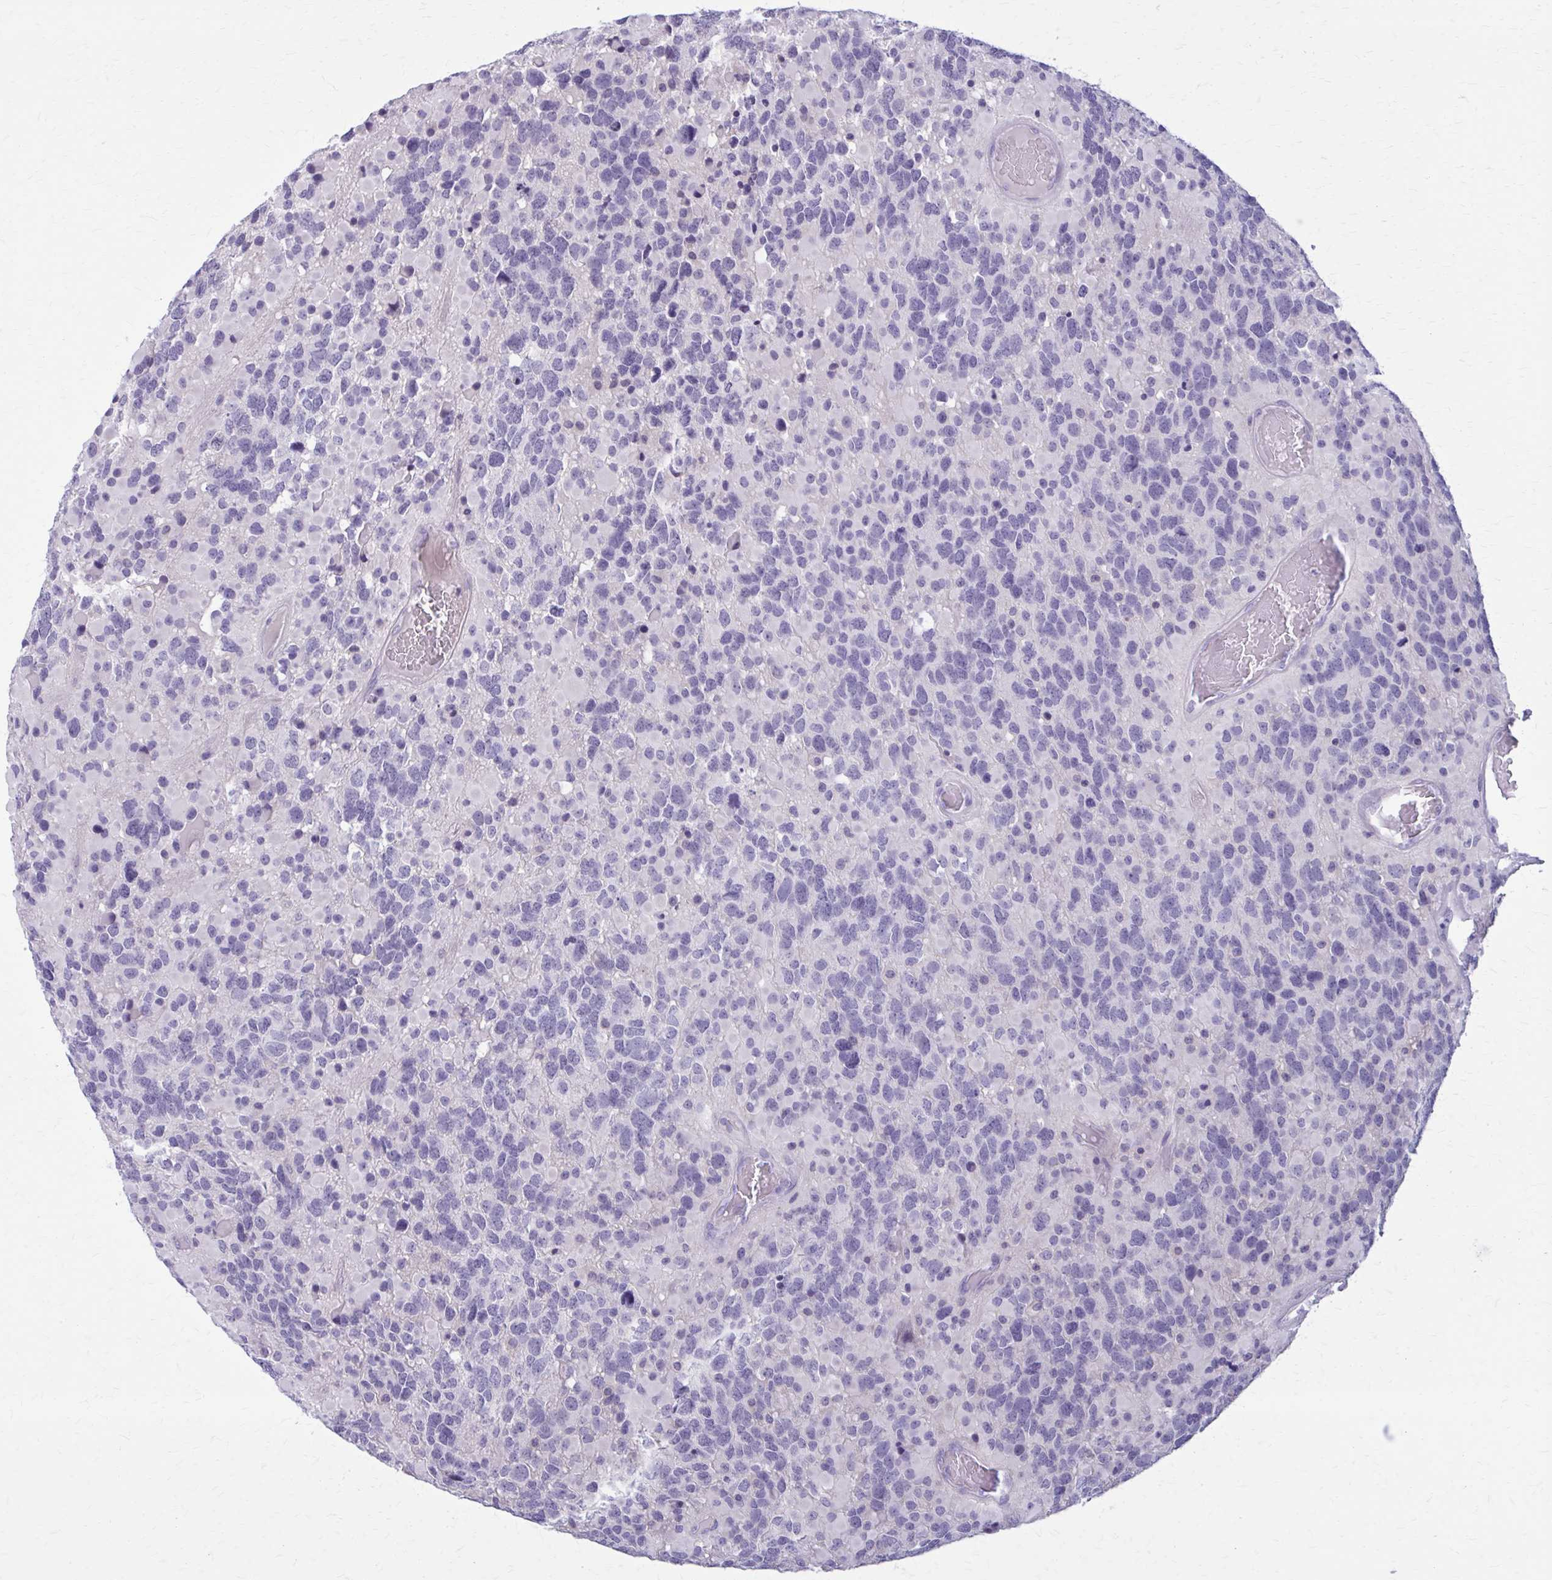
{"staining": {"intensity": "negative", "quantity": "none", "location": "none"}, "tissue": "glioma", "cell_type": "Tumor cells", "image_type": "cancer", "snomed": [{"axis": "morphology", "description": "Glioma, malignant, High grade"}, {"axis": "topography", "description": "Brain"}], "caption": "DAB immunohistochemical staining of glioma reveals no significant positivity in tumor cells. The staining is performed using DAB (3,3'-diaminobenzidine) brown chromogen with nuclei counter-stained in using hematoxylin.", "gene": "OR4A47", "patient": {"sex": "female", "age": 40}}